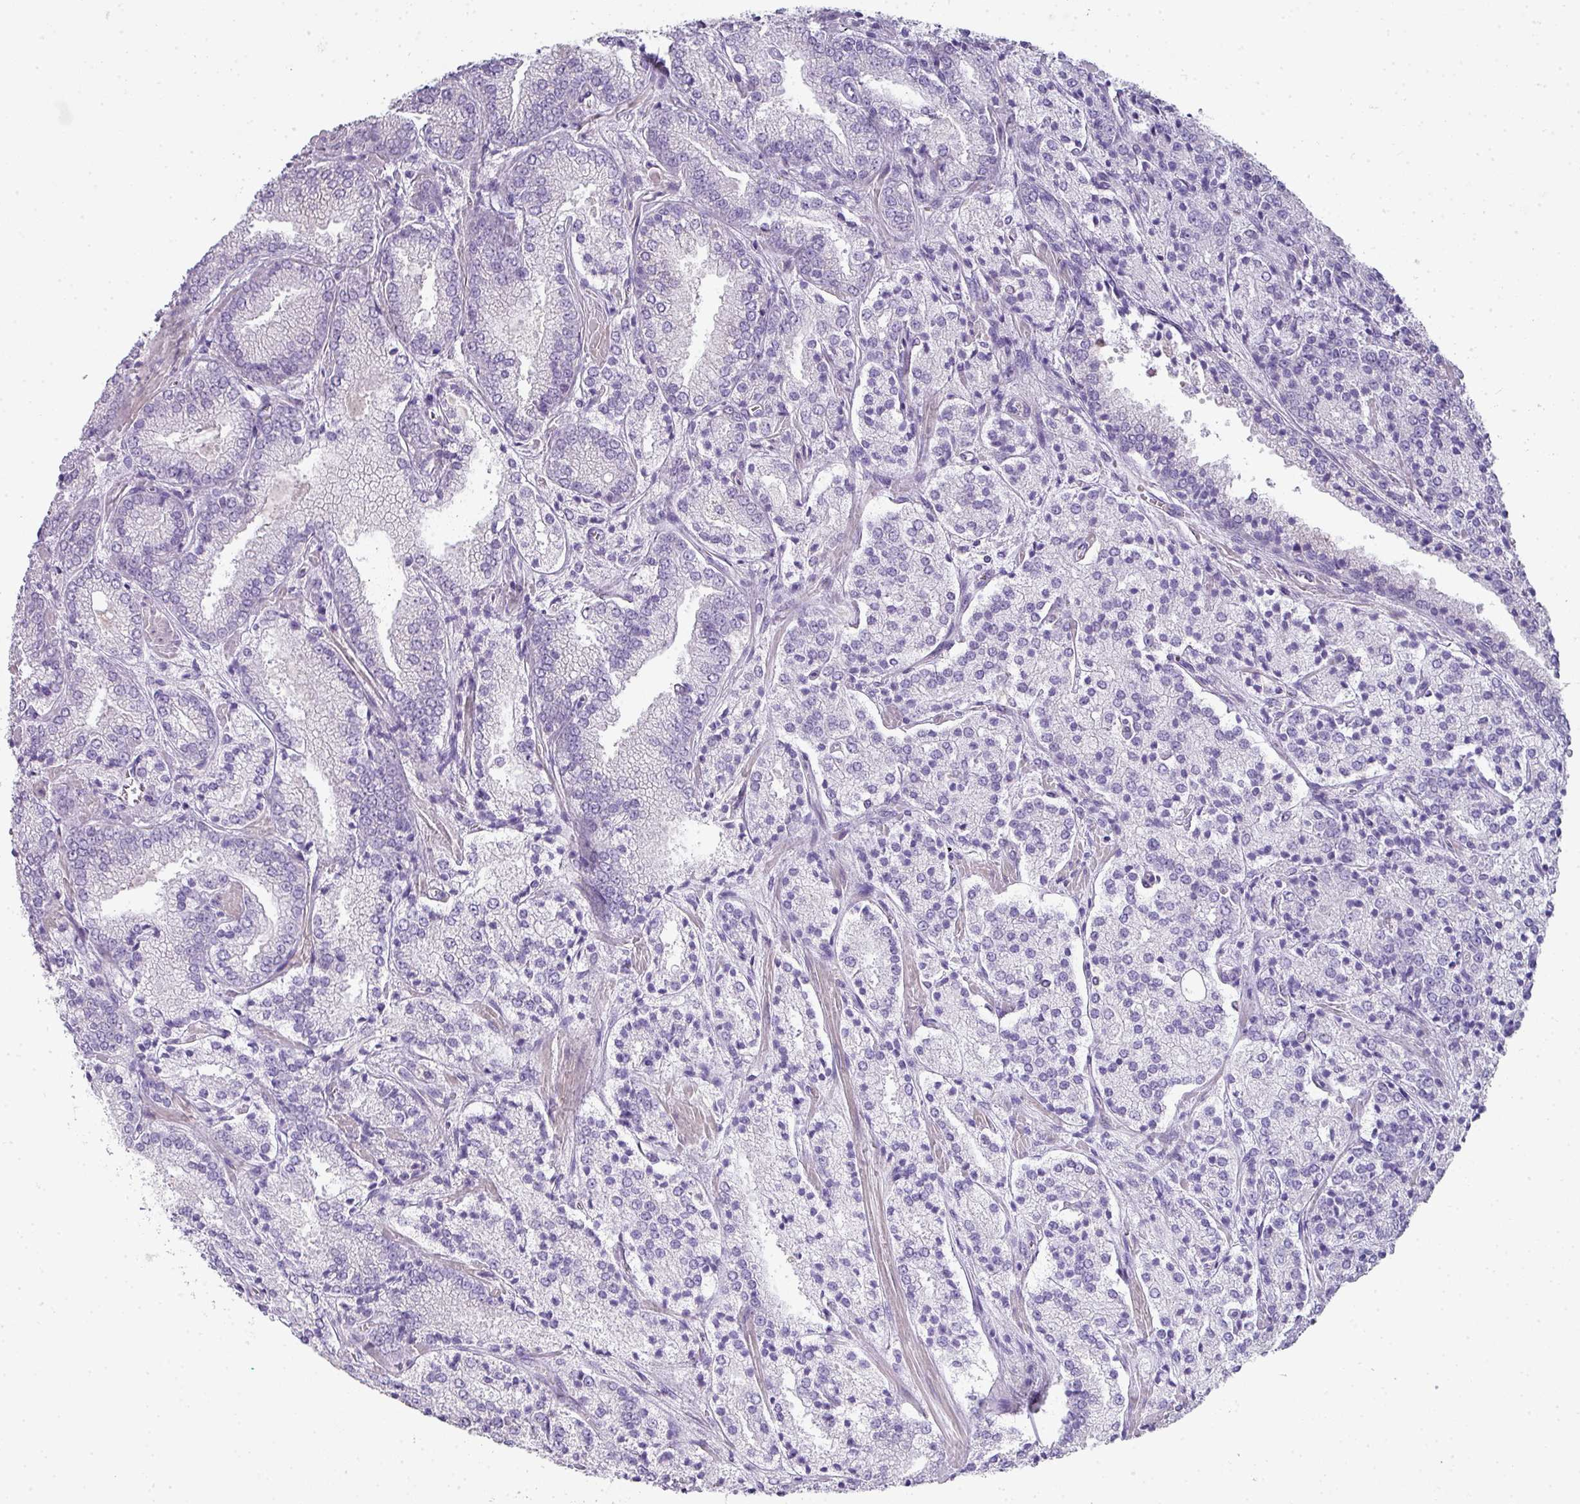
{"staining": {"intensity": "negative", "quantity": "none", "location": "none"}, "tissue": "prostate cancer", "cell_type": "Tumor cells", "image_type": "cancer", "snomed": [{"axis": "morphology", "description": "Adenocarcinoma, High grade"}, {"axis": "topography", "description": "Prostate"}], "caption": "Immunohistochemistry (IHC) photomicrograph of prostate cancer stained for a protein (brown), which demonstrates no expression in tumor cells.", "gene": "GLI4", "patient": {"sex": "male", "age": 63}}